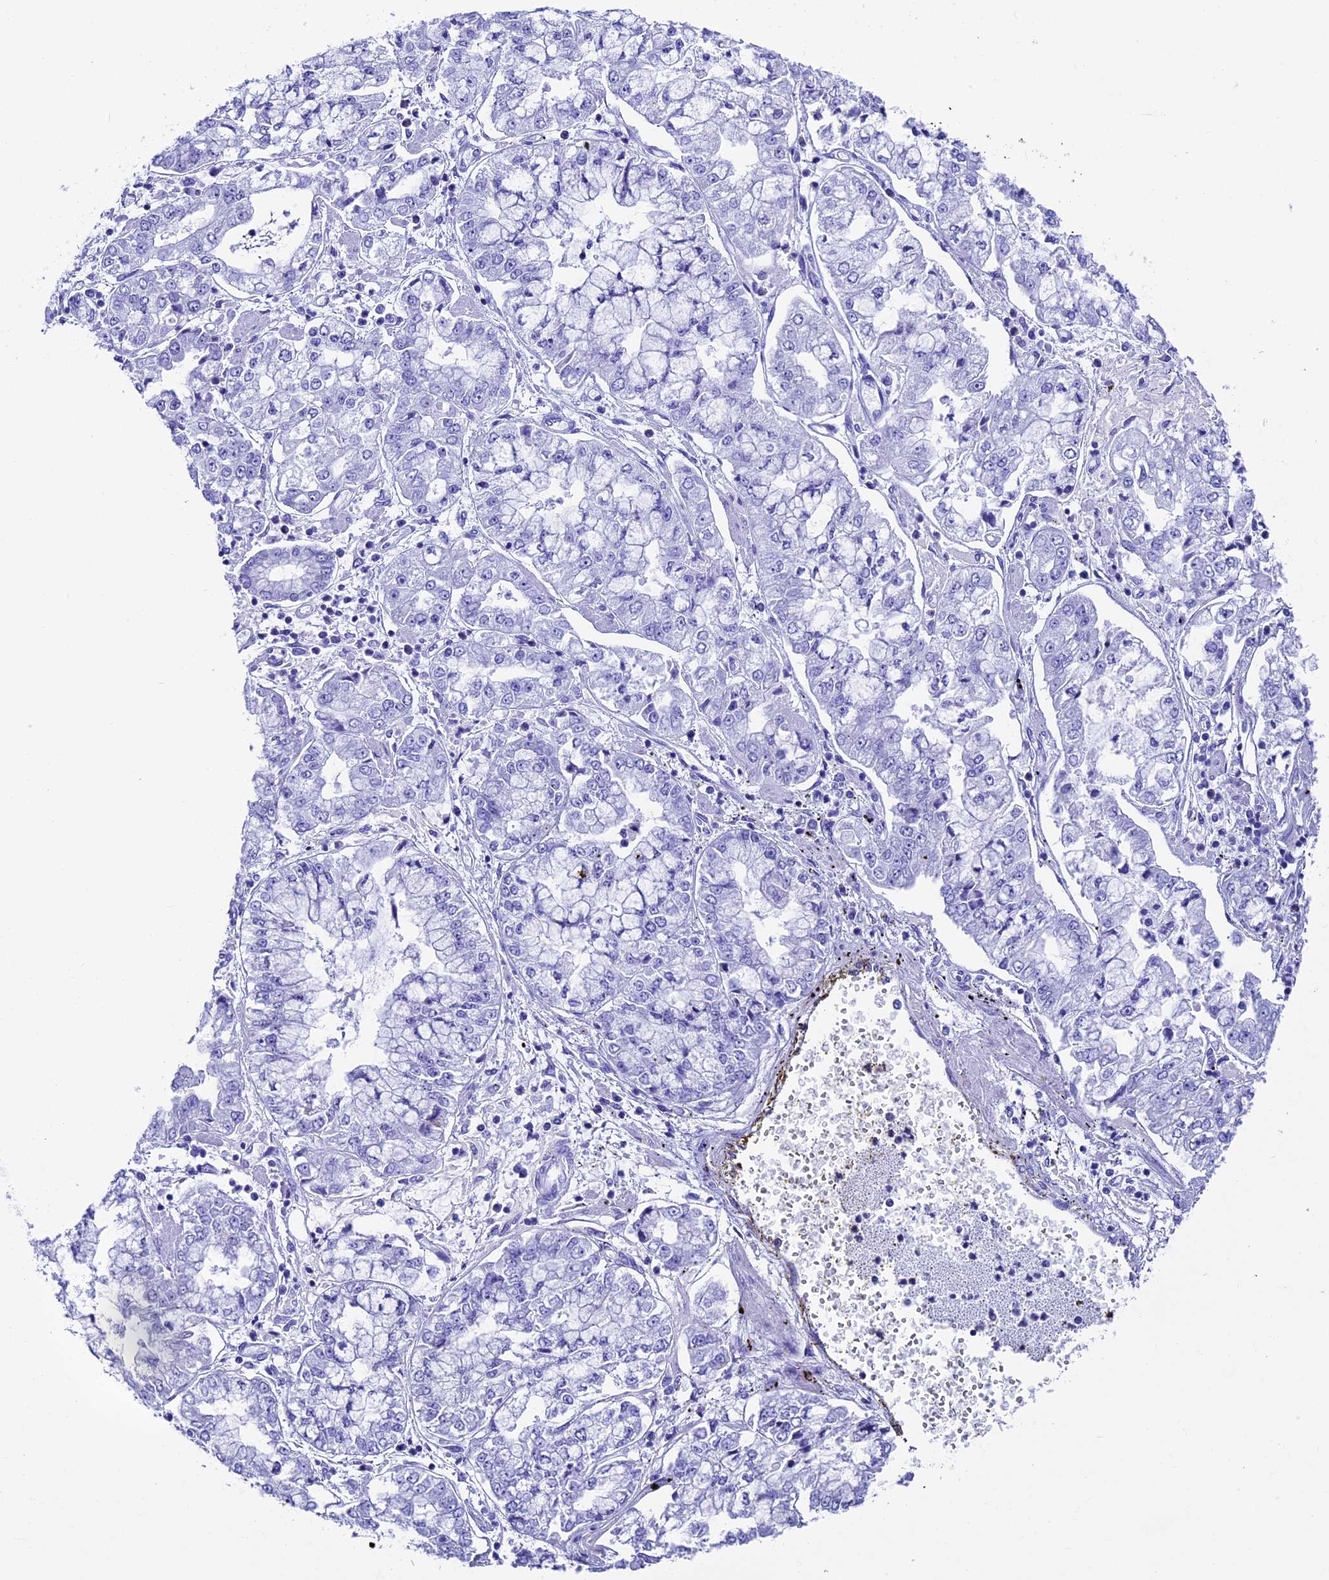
{"staining": {"intensity": "negative", "quantity": "none", "location": "none"}, "tissue": "stomach cancer", "cell_type": "Tumor cells", "image_type": "cancer", "snomed": [{"axis": "morphology", "description": "Adenocarcinoma, NOS"}, {"axis": "topography", "description": "Stomach"}], "caption": "Stomach cancer (adenocarcinoma) stained for a protein using immunohistochemistry demonstrates no positivity tumor cells.", "gene": "AP3B2", "patient": {"sex": "male", "age": 76}}